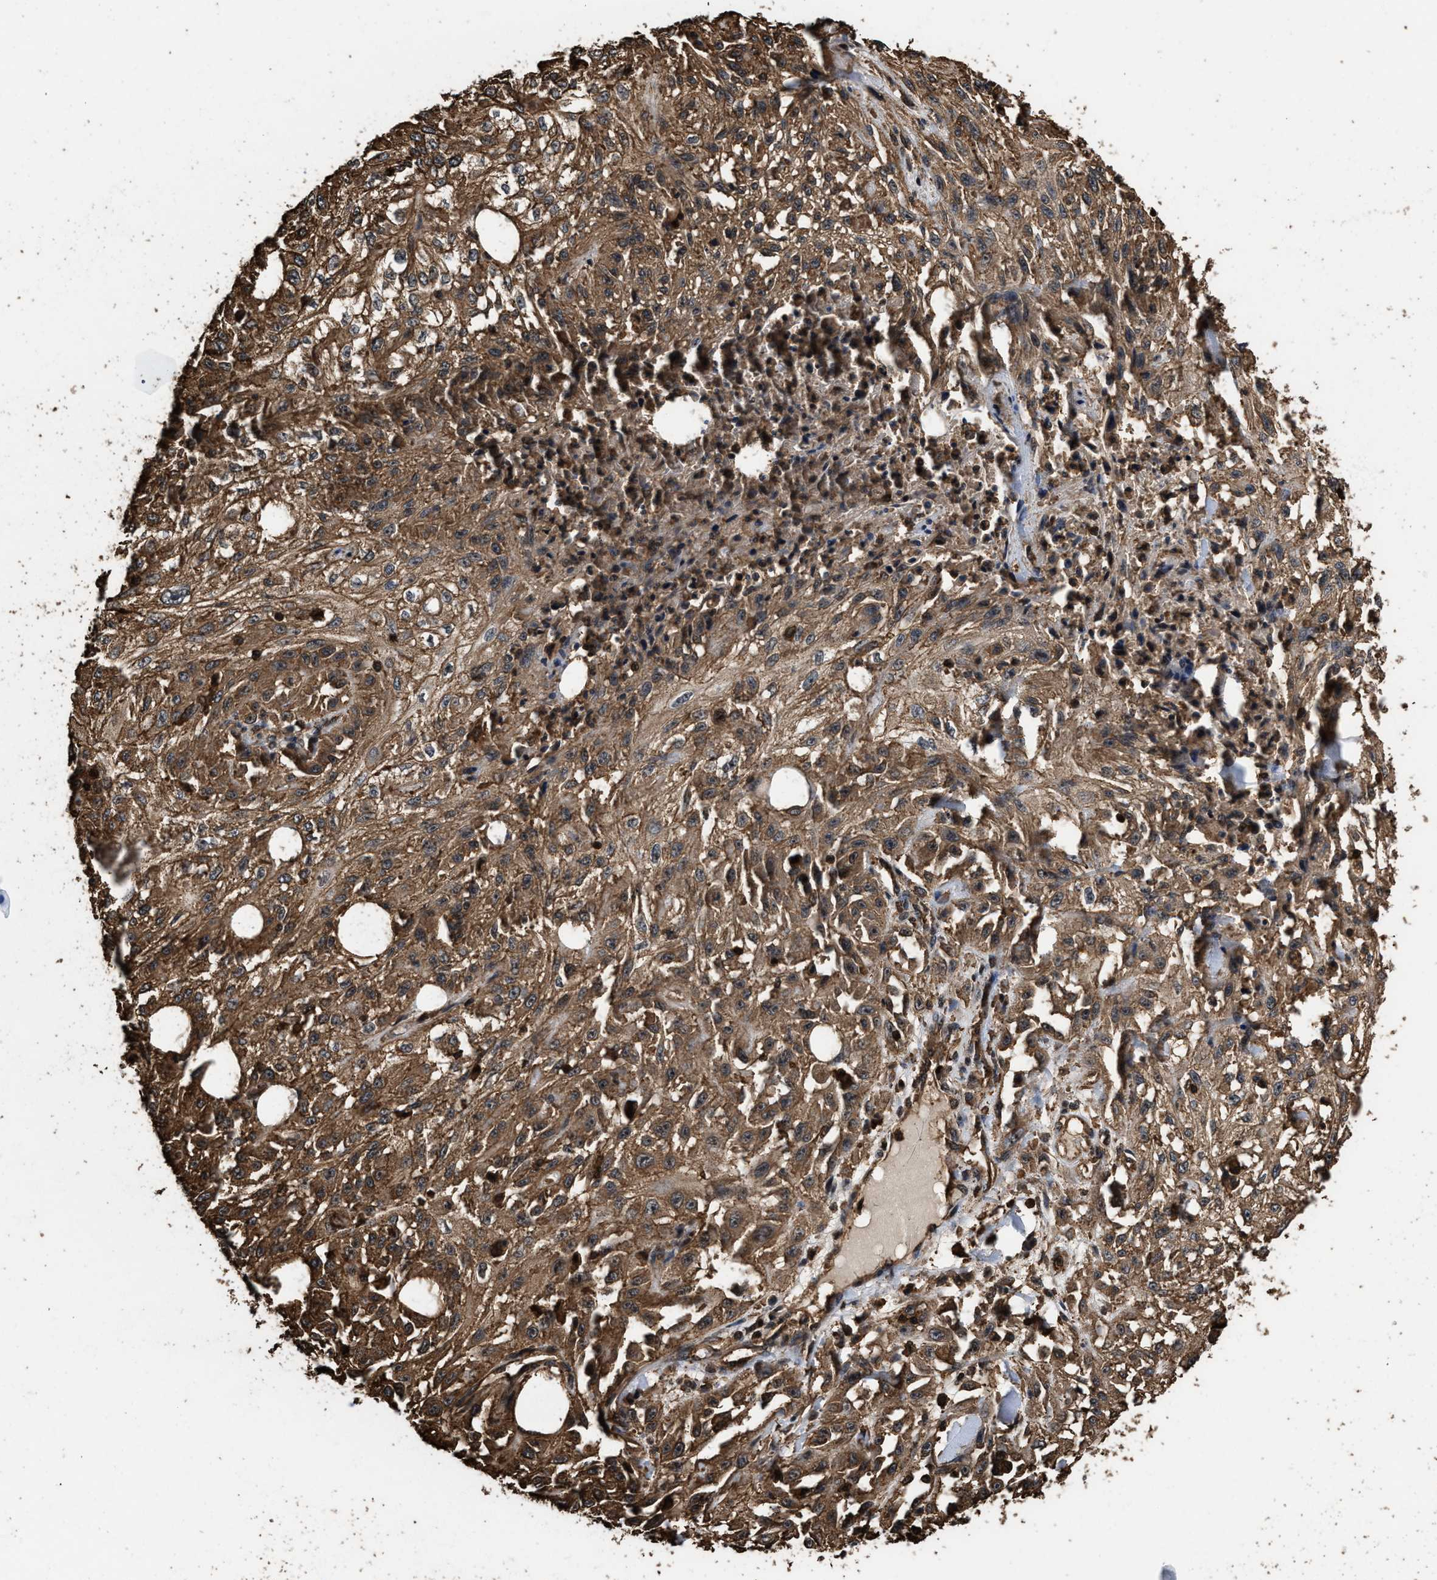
{"staining": {"intensity": "moderate", "quantity": ">75%", "location": "cytoplasmic/membranous"}, "tissue": "skin cancer", "cell_type": "Tumor cells", "image_type": "cancer", "snomed": [{"axis": "morphology", "description": "Squamous cell carcinoma, NOS"}, {"axis": "morphology", "description": "Squamous cell carcinoma, metastatic, NOS"}, {"axis": "topography", "description": "Skin"}, {"axis": "topography", "description": "Lymph node"}], "caption": "Protein expression analysis of skin cancer exhibits moderate cytoplasmic/membranous expression in approximately >75% of tumor cells.", "gene": "KBTBD2", "patient": {"sex": "male", "age": 75}}